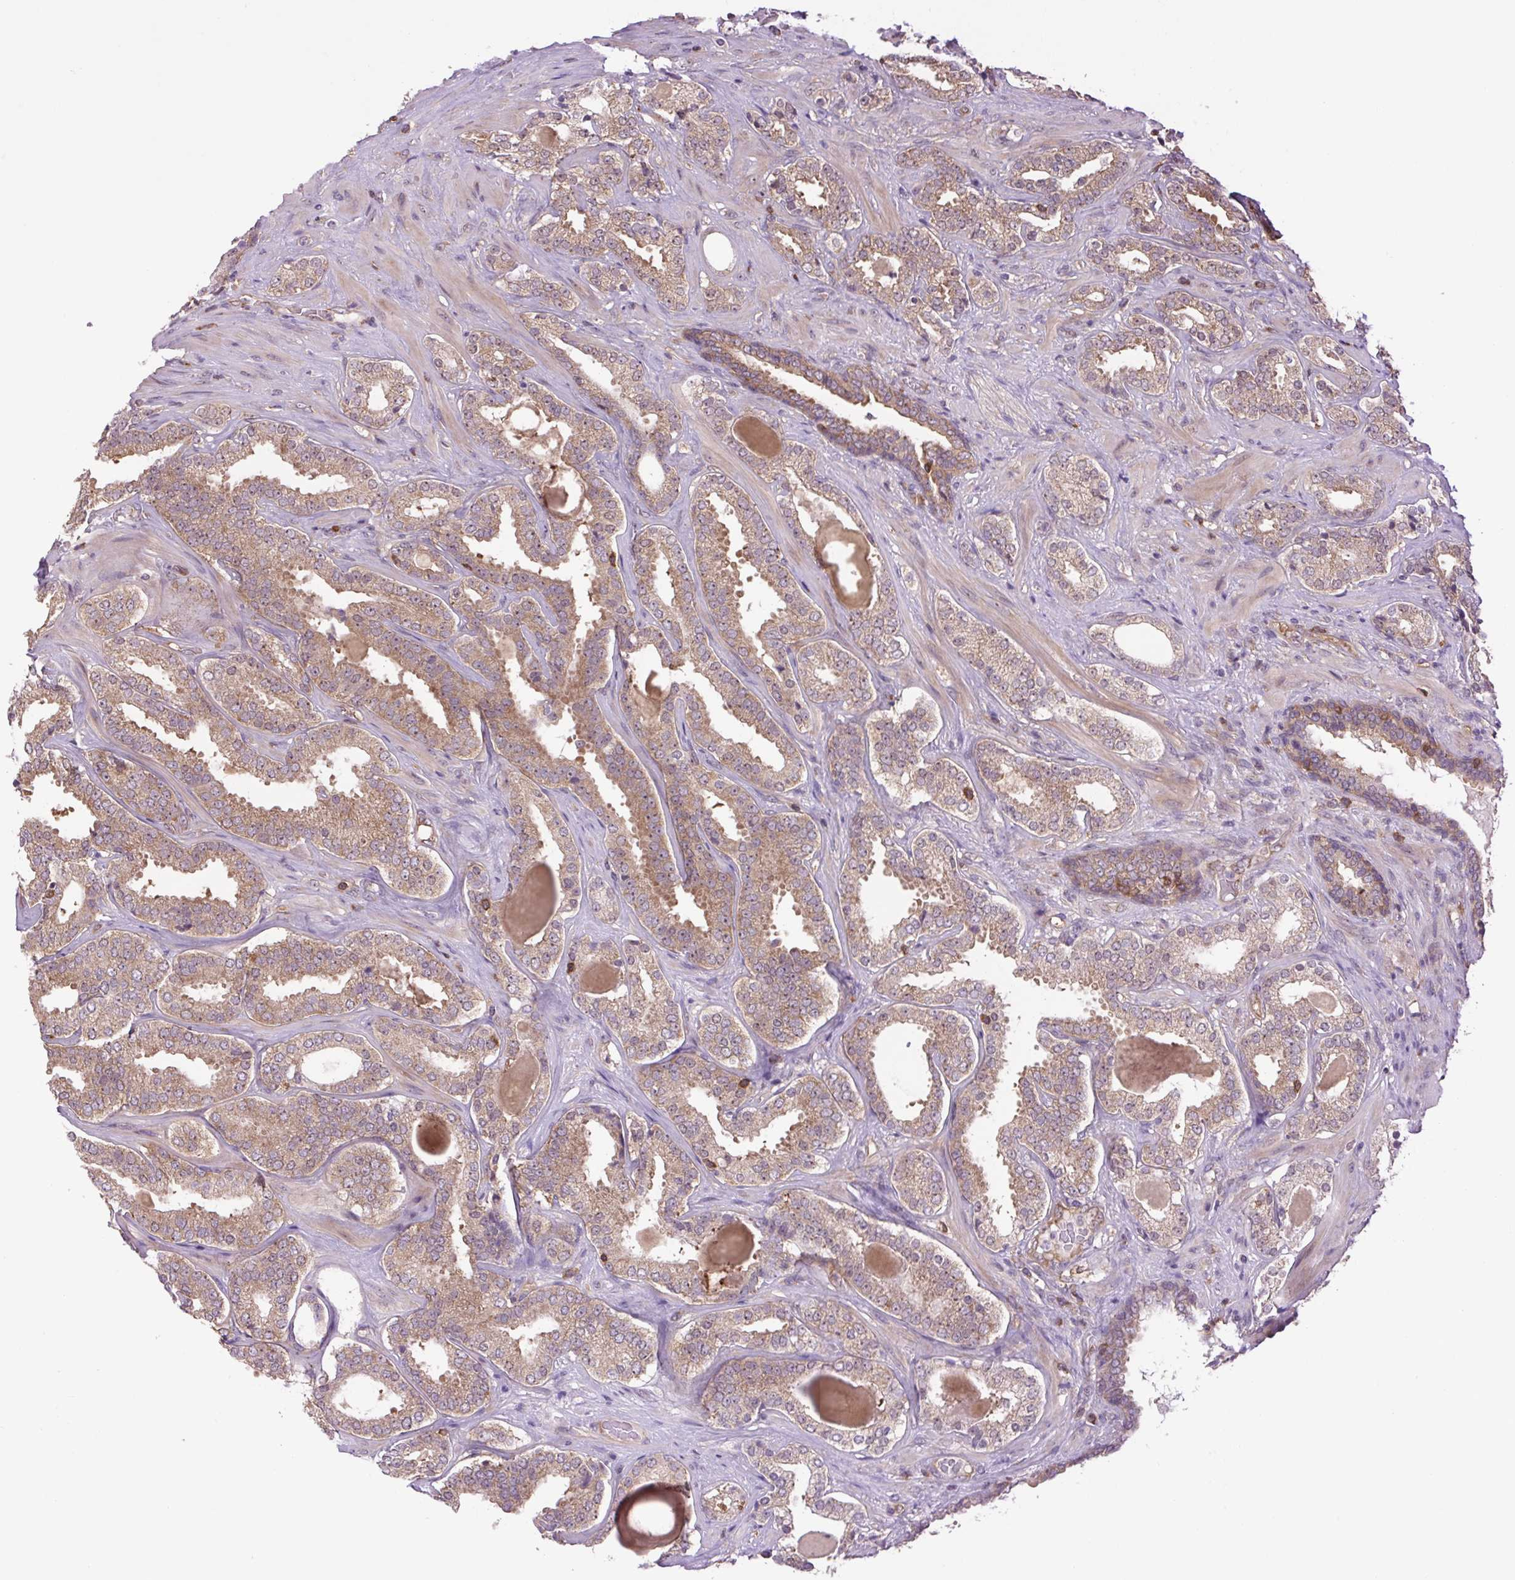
{"staining": {"intensity": "moderate", "quantity": ">75%", "location": "cytoplasmic/membranous,nuclear"}, "tissue": "prostate cancer", "cell_type": "Tumor cells", "image_type": "cancer", "snomed": [{"axis": "morphology", "description": "Adenocarcinoma, High grade"}, {"axis": "topography", "description": "Prostate"}], "caption": "Immunohistochemistry (IHC) image of neoplastic tissue: human high-grade adenocarcinoma (prostate) stained using IHC exhibits medium levels of moderate protein expression localized specifically in the cytoplasmic/membranous and nuclear of tumor cells, appearing as a cytoplasmic/membranous and nuclear brown color.", "gene": "PLCG1", "patient": {"sex": "male", "age": 65}}